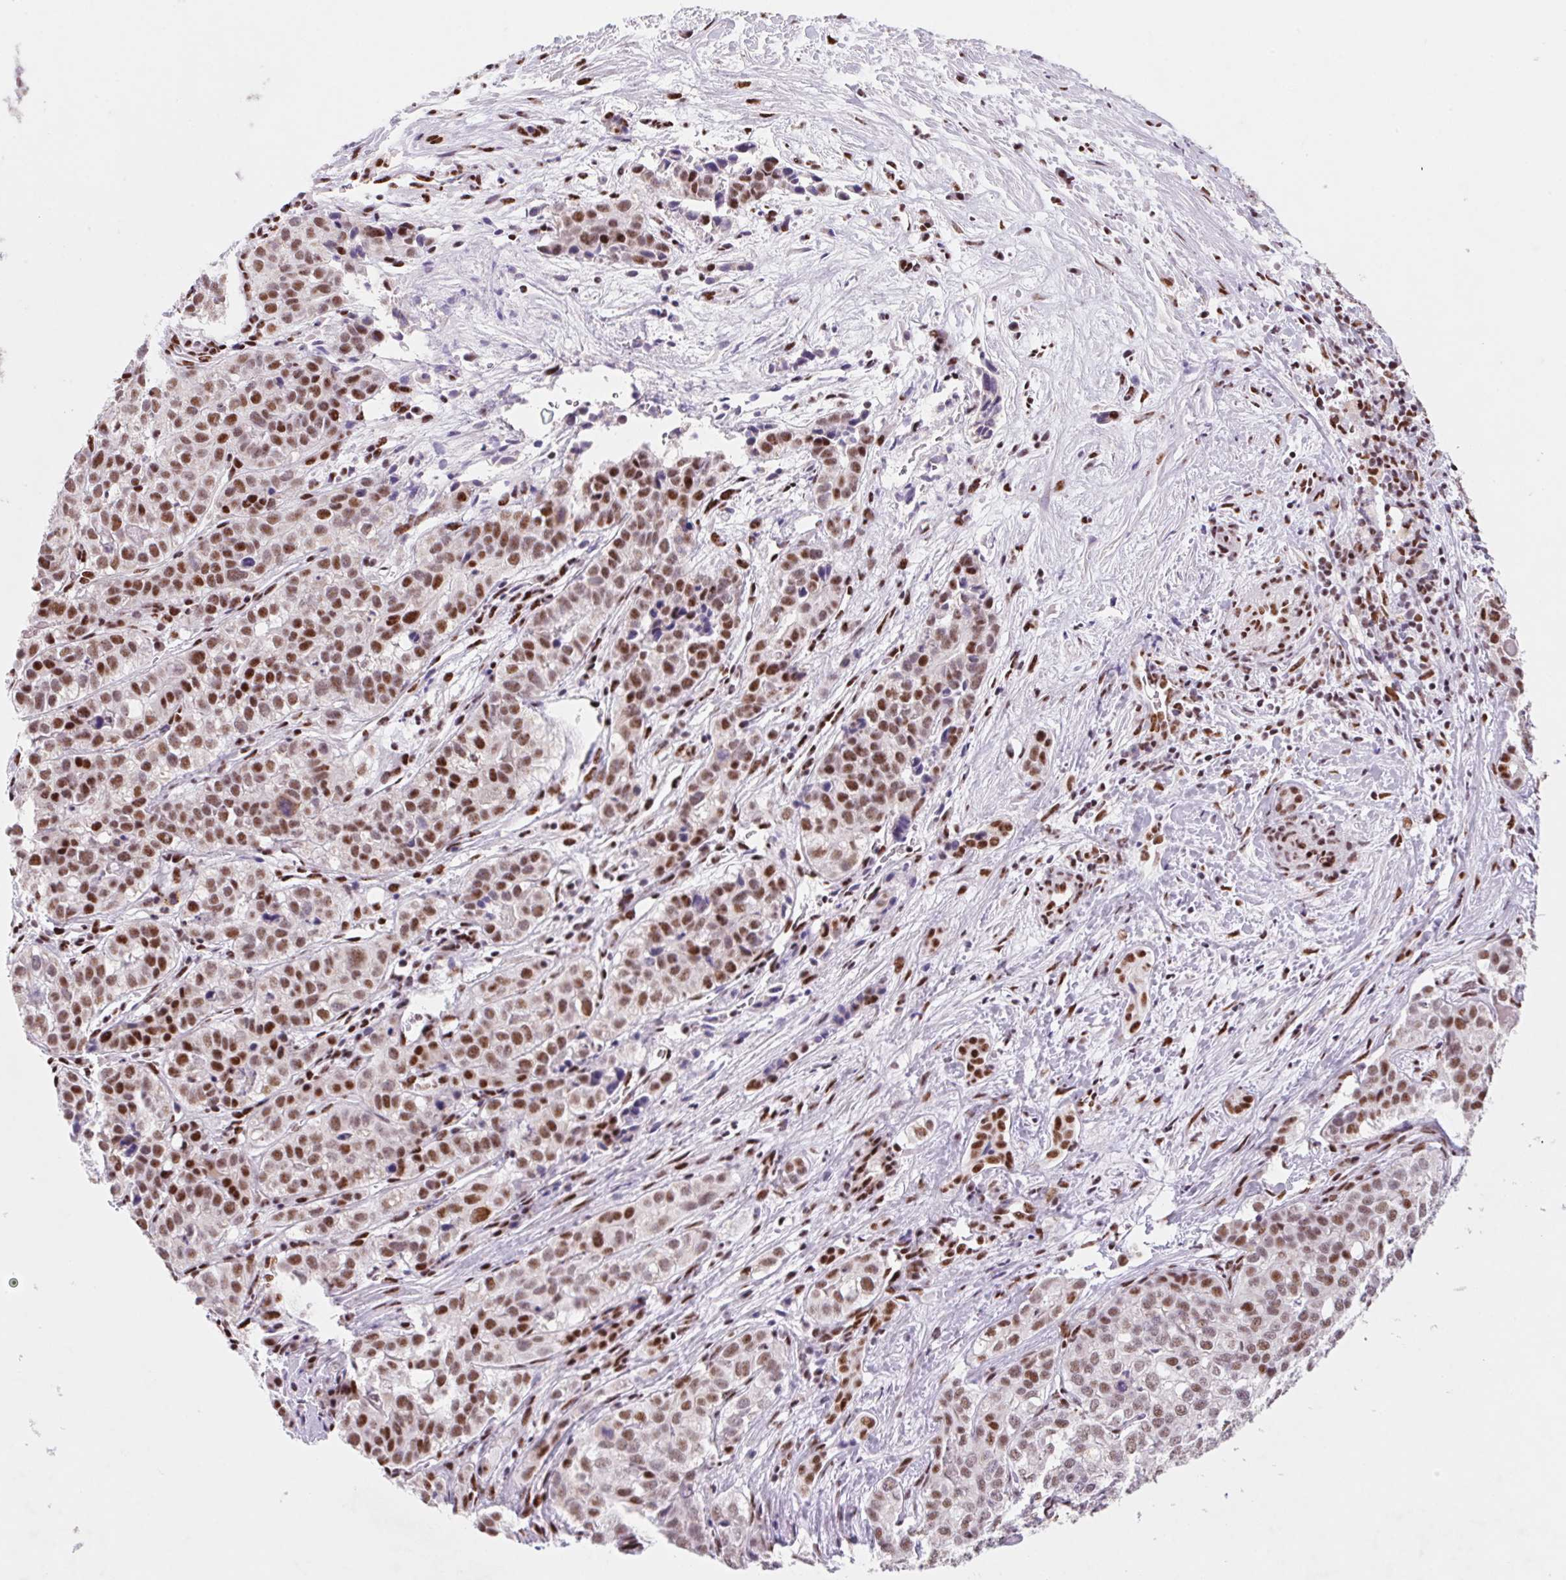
{"staining": {"intensity": "moderate", "quantity": ">75%", "location": "nuclear"}, "tissue": "liver cancer", "cell_type": "Tumor cells", "image_type": "cancer", "snomed": [{"axis": "morphology", "description": "Cholangiocarcinoma"}, {"axis": "topography", "description": "Liver"}], "caption": "Liver cancer (cholangiocarcinoma) stained with a protein marker reveals moderate staining in tumor cells.", "gene": "DPPA5", "patient": {"sex": "male", "age": 56}}